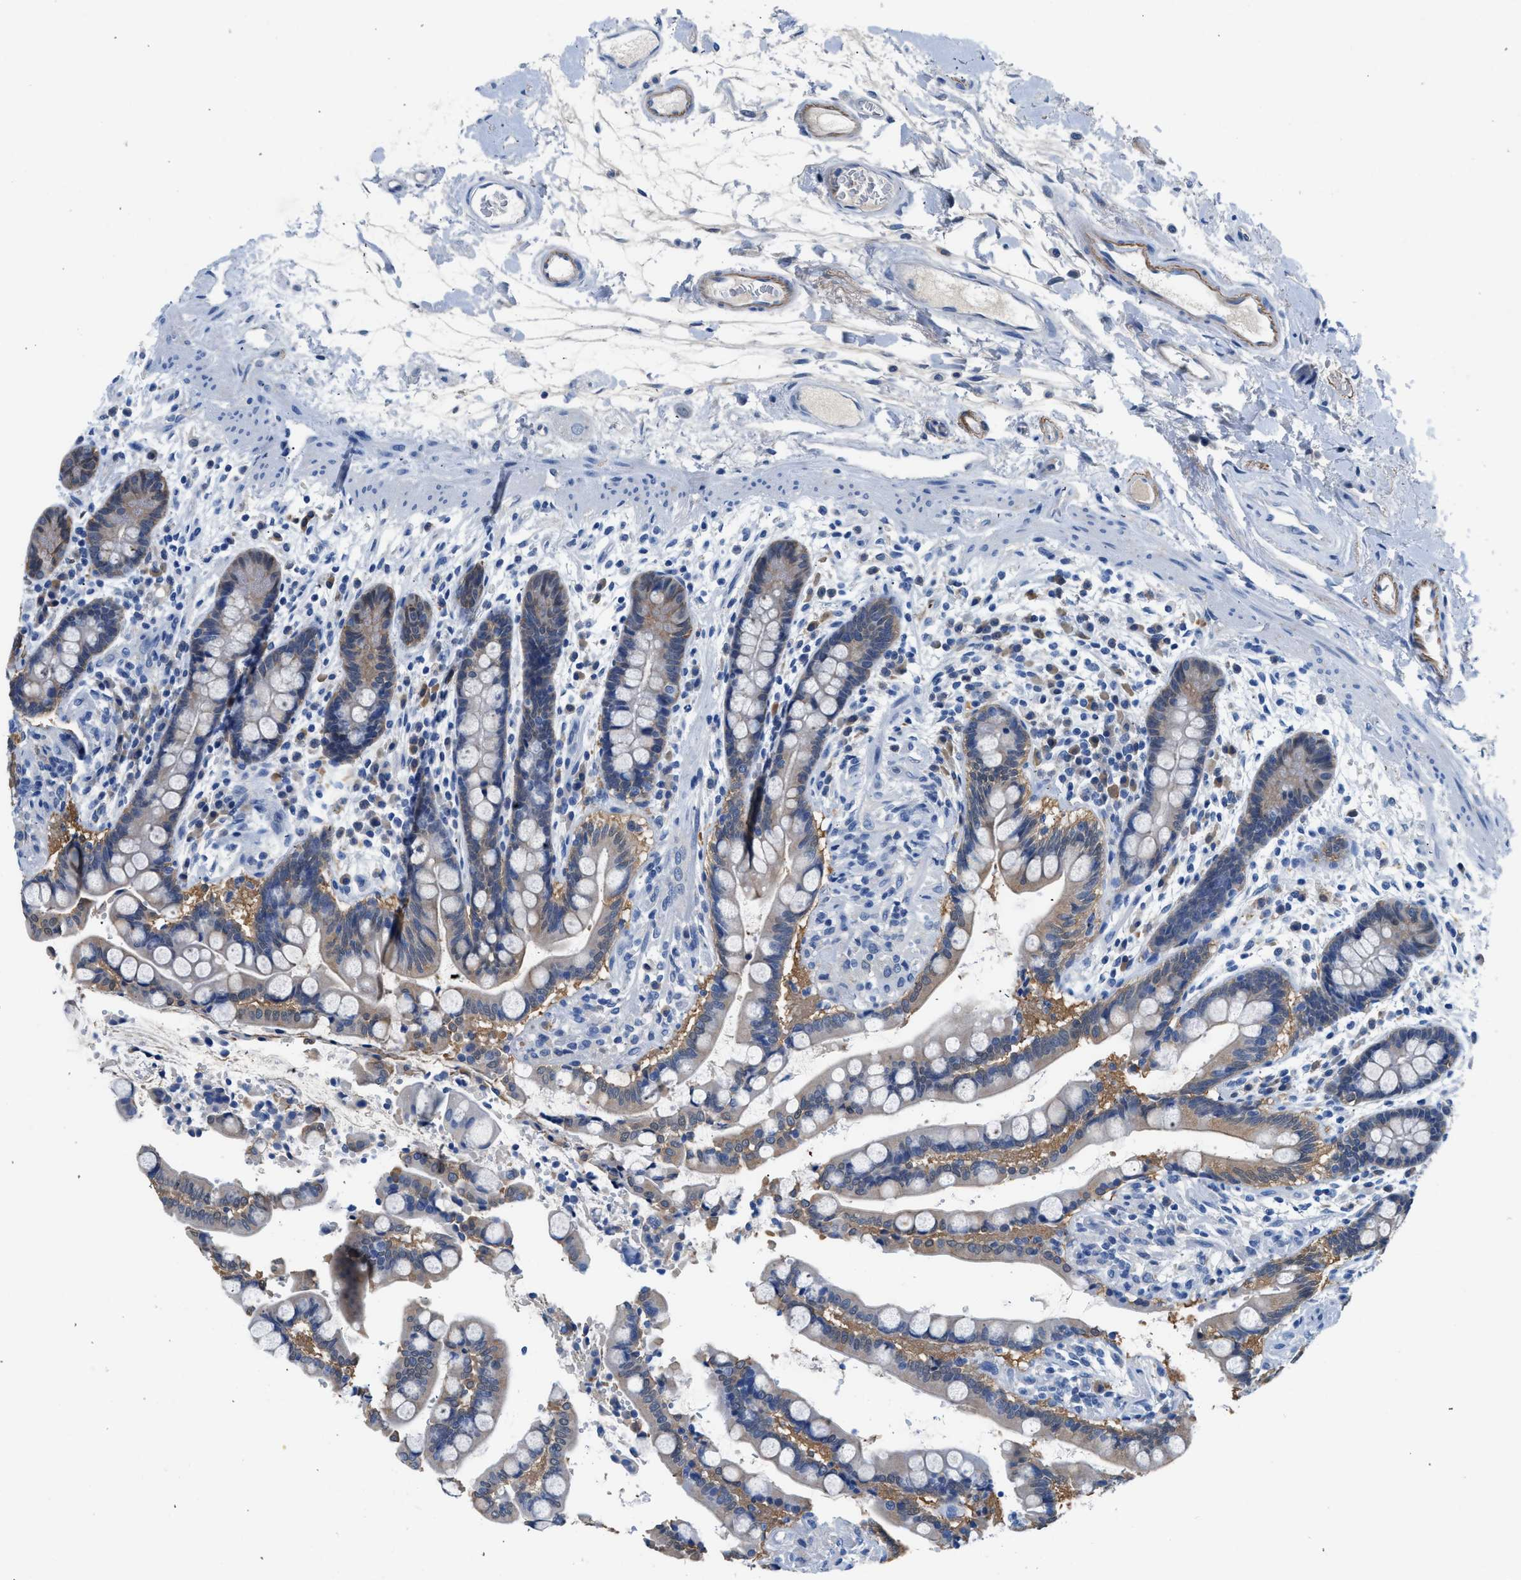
{"staining": {"intensity": "weak", "quantity": "25%-75%", "location": "cytoplasmic/membranous"}, "tissue": "colon", "cell_type": "Endothelial cells", "image_type": "normal", "snomed": [{"axis": "morphology", "description": "Normal tissue, NOS"}, {"axis": "topography", "description": "Colon"}], "caption": "Immunohistochemistry (IHC) of normal human colon displays low levels of weak cytoplasmic/membranous positivity in about 25%-75% of endothelial cells. (Brightfield microscopy of DAB IHC at high magnification).", "gene": "FADS6", "patient": {"sex": "male", "age": 73}}